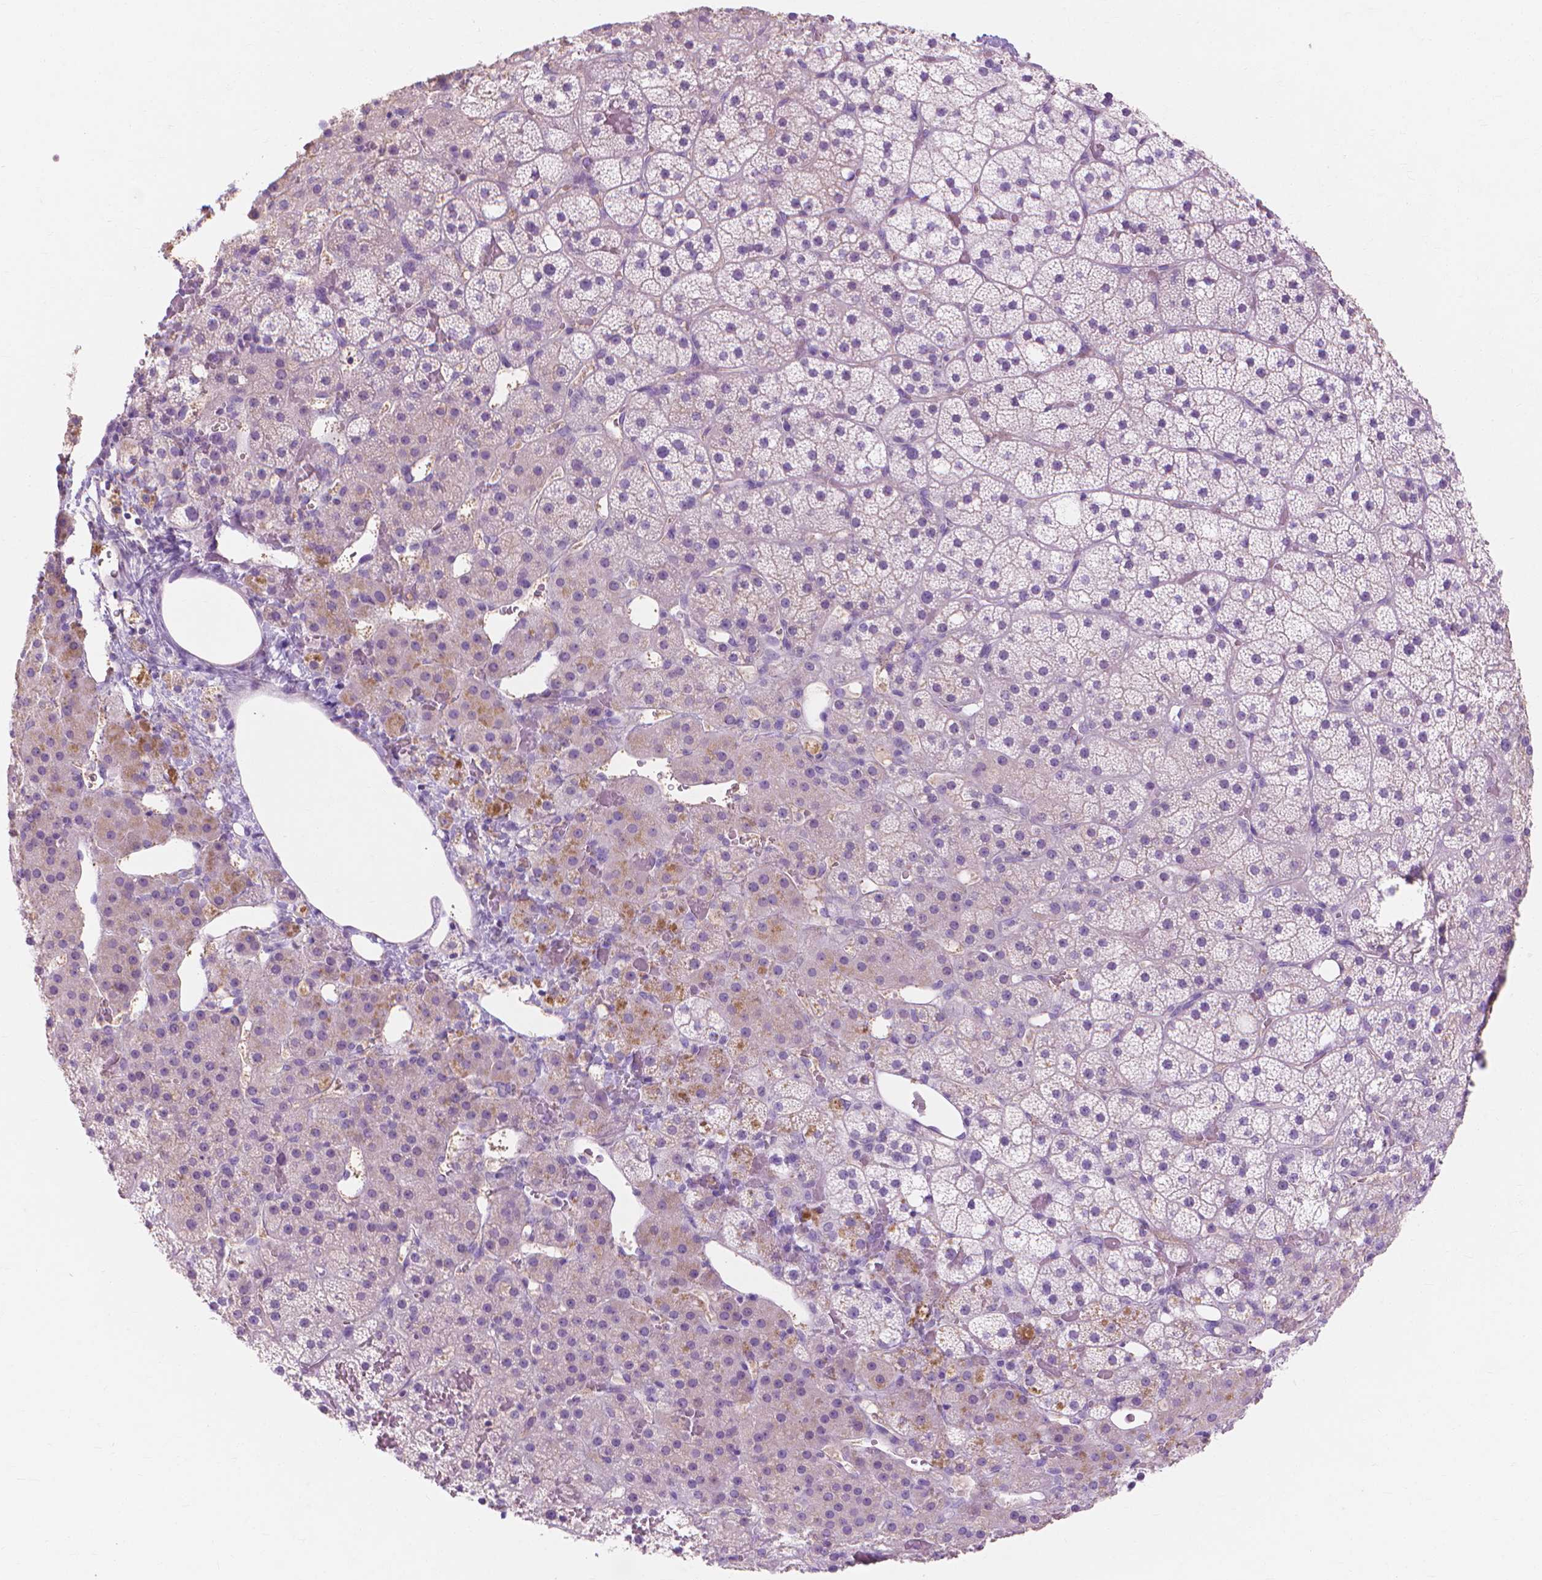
{"staining": {"intensity": "negative", "quantity": "none", "location": "none"}, "tissue": "adrenal gland", "cell_type": "Glandular cells", "image_type": "normal", "snomed": [{"axis": "morphology", "description": "Normal tissue, NOS"}, {"axis": "topography", "description": "Adrenal gland"}], "caption": "The IHC photomicrograph has no significant expression in glandular cells of adrenal gland. (Brightfield microscopy of DAB immunohistochemistry at high magnification).", "gene": "MBLAC1", "patient": {"sex": "male", "age": 53}}